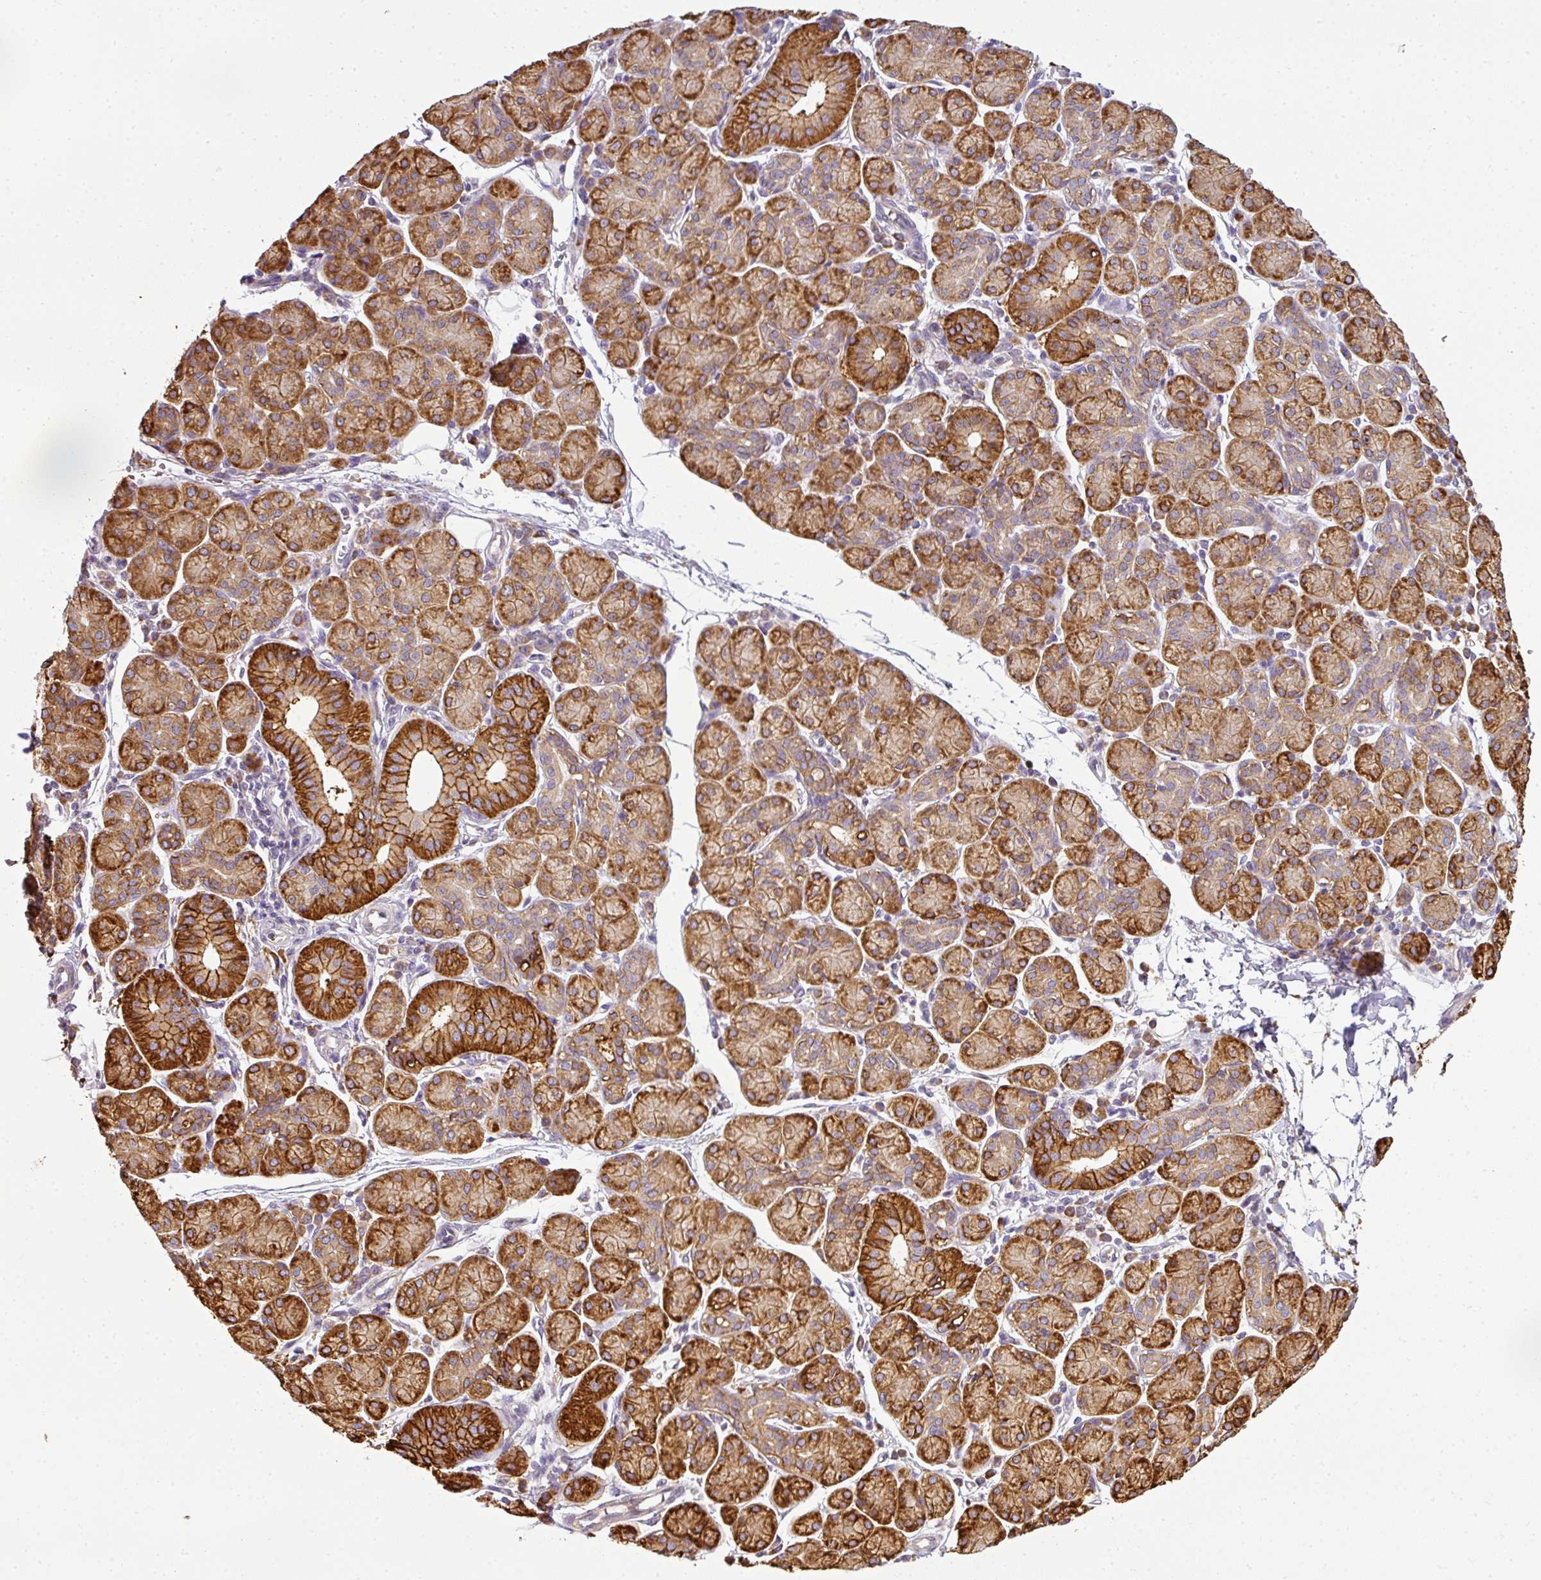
{"staining": {"intensity": "strong", "quantity": ">75%", "location": "cytoplasmic/membranous"}, "tissue": "salivary gland", "cell_type": "Glandular cells", "image_type": "normal", "snomed": [{"axis": "morphology", "description": "Normal tissue, NOS"}, {"axis": "morphology", "description": "Inflammation, NOS"}, {"axis": "topography", "description": "Lymph node"}, {"axis": "topography", "description": "Salivary gland"}], "caption": "Immunohistochemistry (IHC) image of unremarkable salivary gland: salivary gland stained using immunohistochemistry reveals high levels of strong protein expression localized specifically in the cytoplasmic/membranous of glandular cells, appearing as a cytoplasmic/membranous brown color.", "gene": "ANKRD18A", "patient": {"sex": "male", "age": 3}}